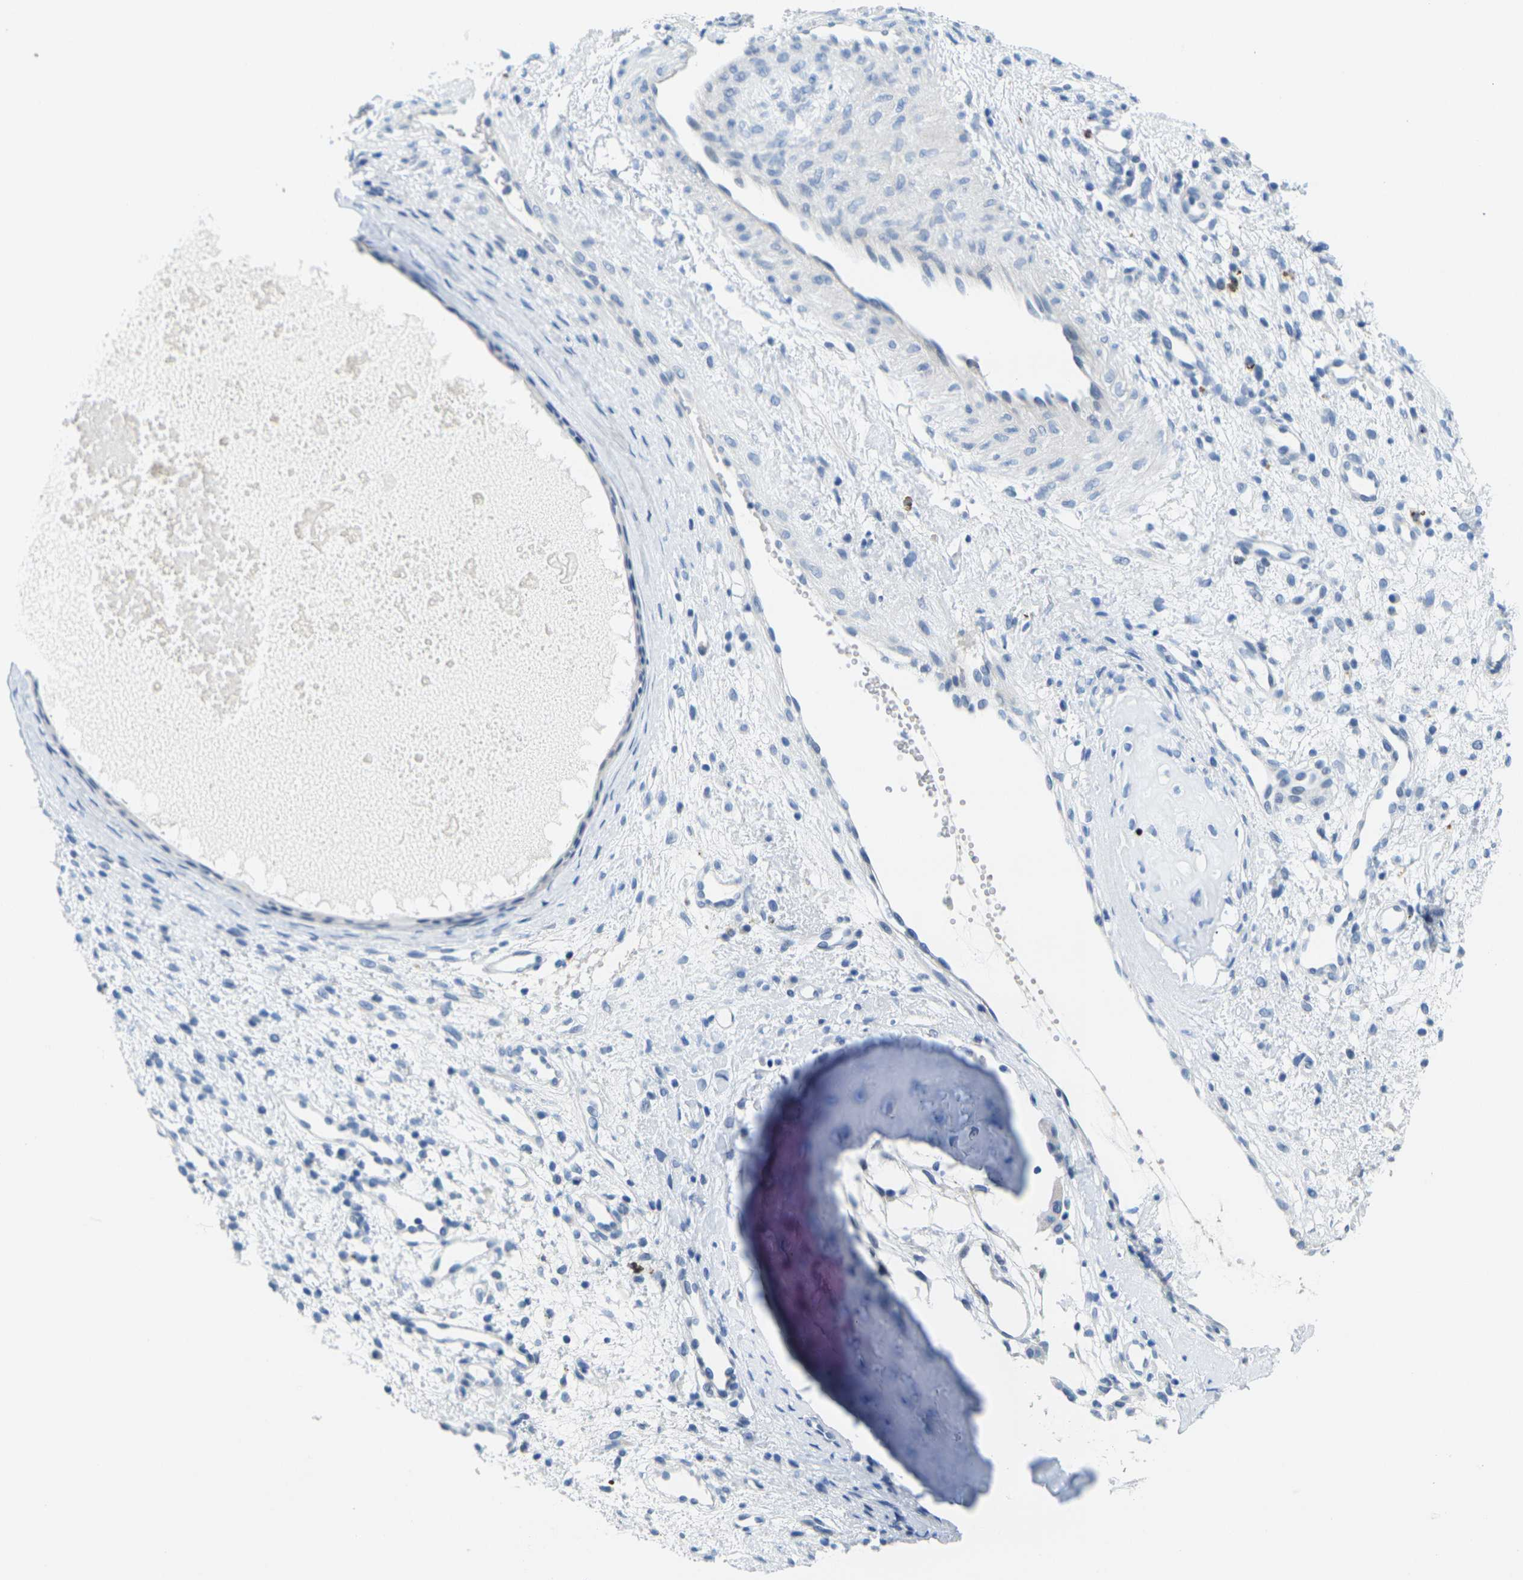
{"staining": {"intensity": "negative", "quantity": "none", "location": "none"}, "tissue": "nasopharynx", "cell_type": "Respiratory epithelial cells", "image_type": "normal", "snomed": [{"axis": "morphology", "description": "Normal tissue, NOS"}, {"axis": "topography", "description": "Nasopharynx"}], "caption": "An immunohistochemistry micrograph of unremarkable nasopharynx is shown. There is no staining in respiratory epithelial cells of nasopharynx.", "gene": "GPR15", "patient": {"sex": "male", "age": 22}}